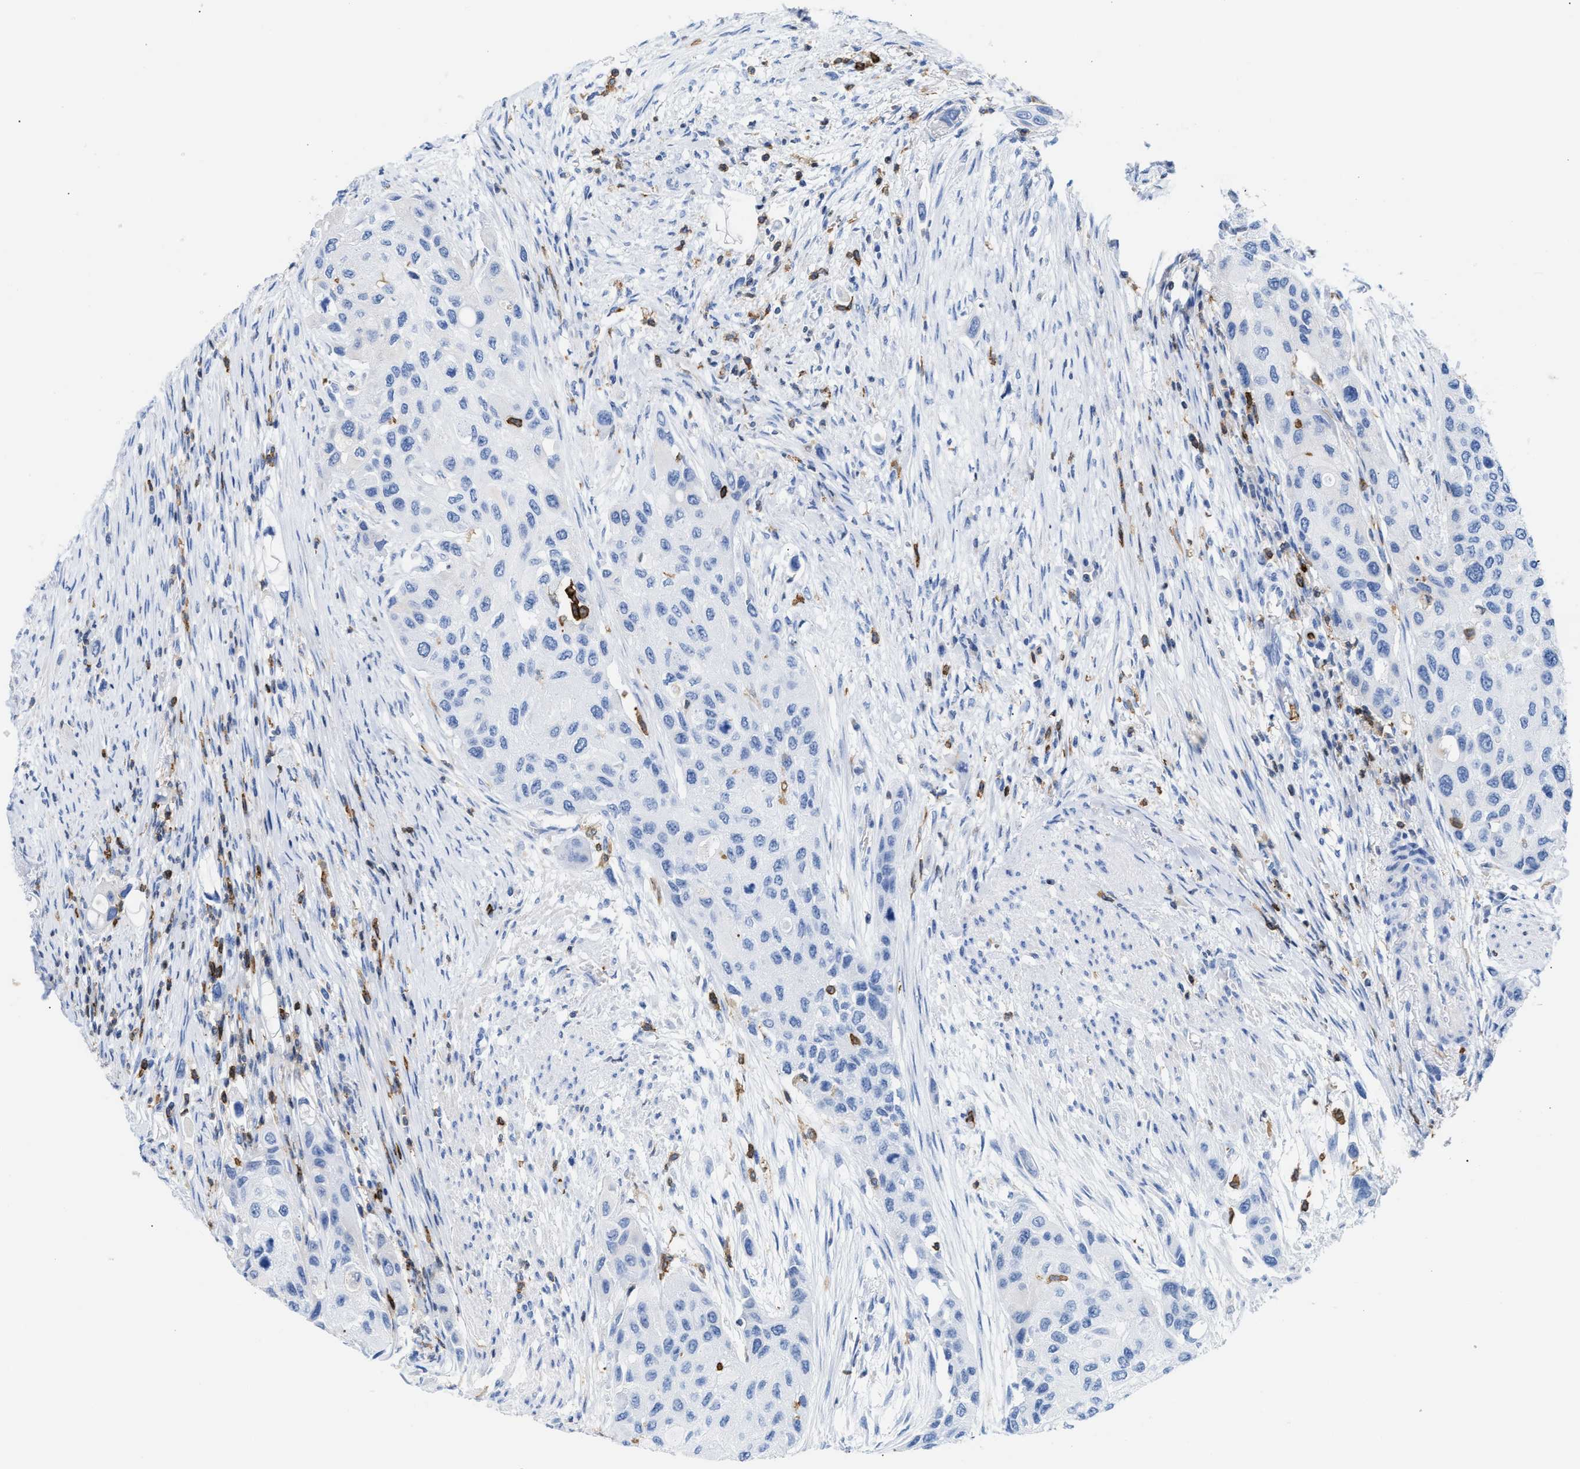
{"staining": {"intensity": "negative", "quantity": "none", "location": "none"}, "tissue": "urothelial cancer", "cell_type": "Tumor cells", "image_type": "cancer", "snomed": [{"axis": "morphology", "description": "Urothelial carcinoma, High grade"}, {"axis": "topography", "description": "Urinary bladder"}], "caption": "This is an immunohistochemistry (IHC) micrograph of high-grade urothelial carcinoma. There is no staining in tumor cells.", "gene": "LCP1", "patient": {"sex": "female", "age": 56}}